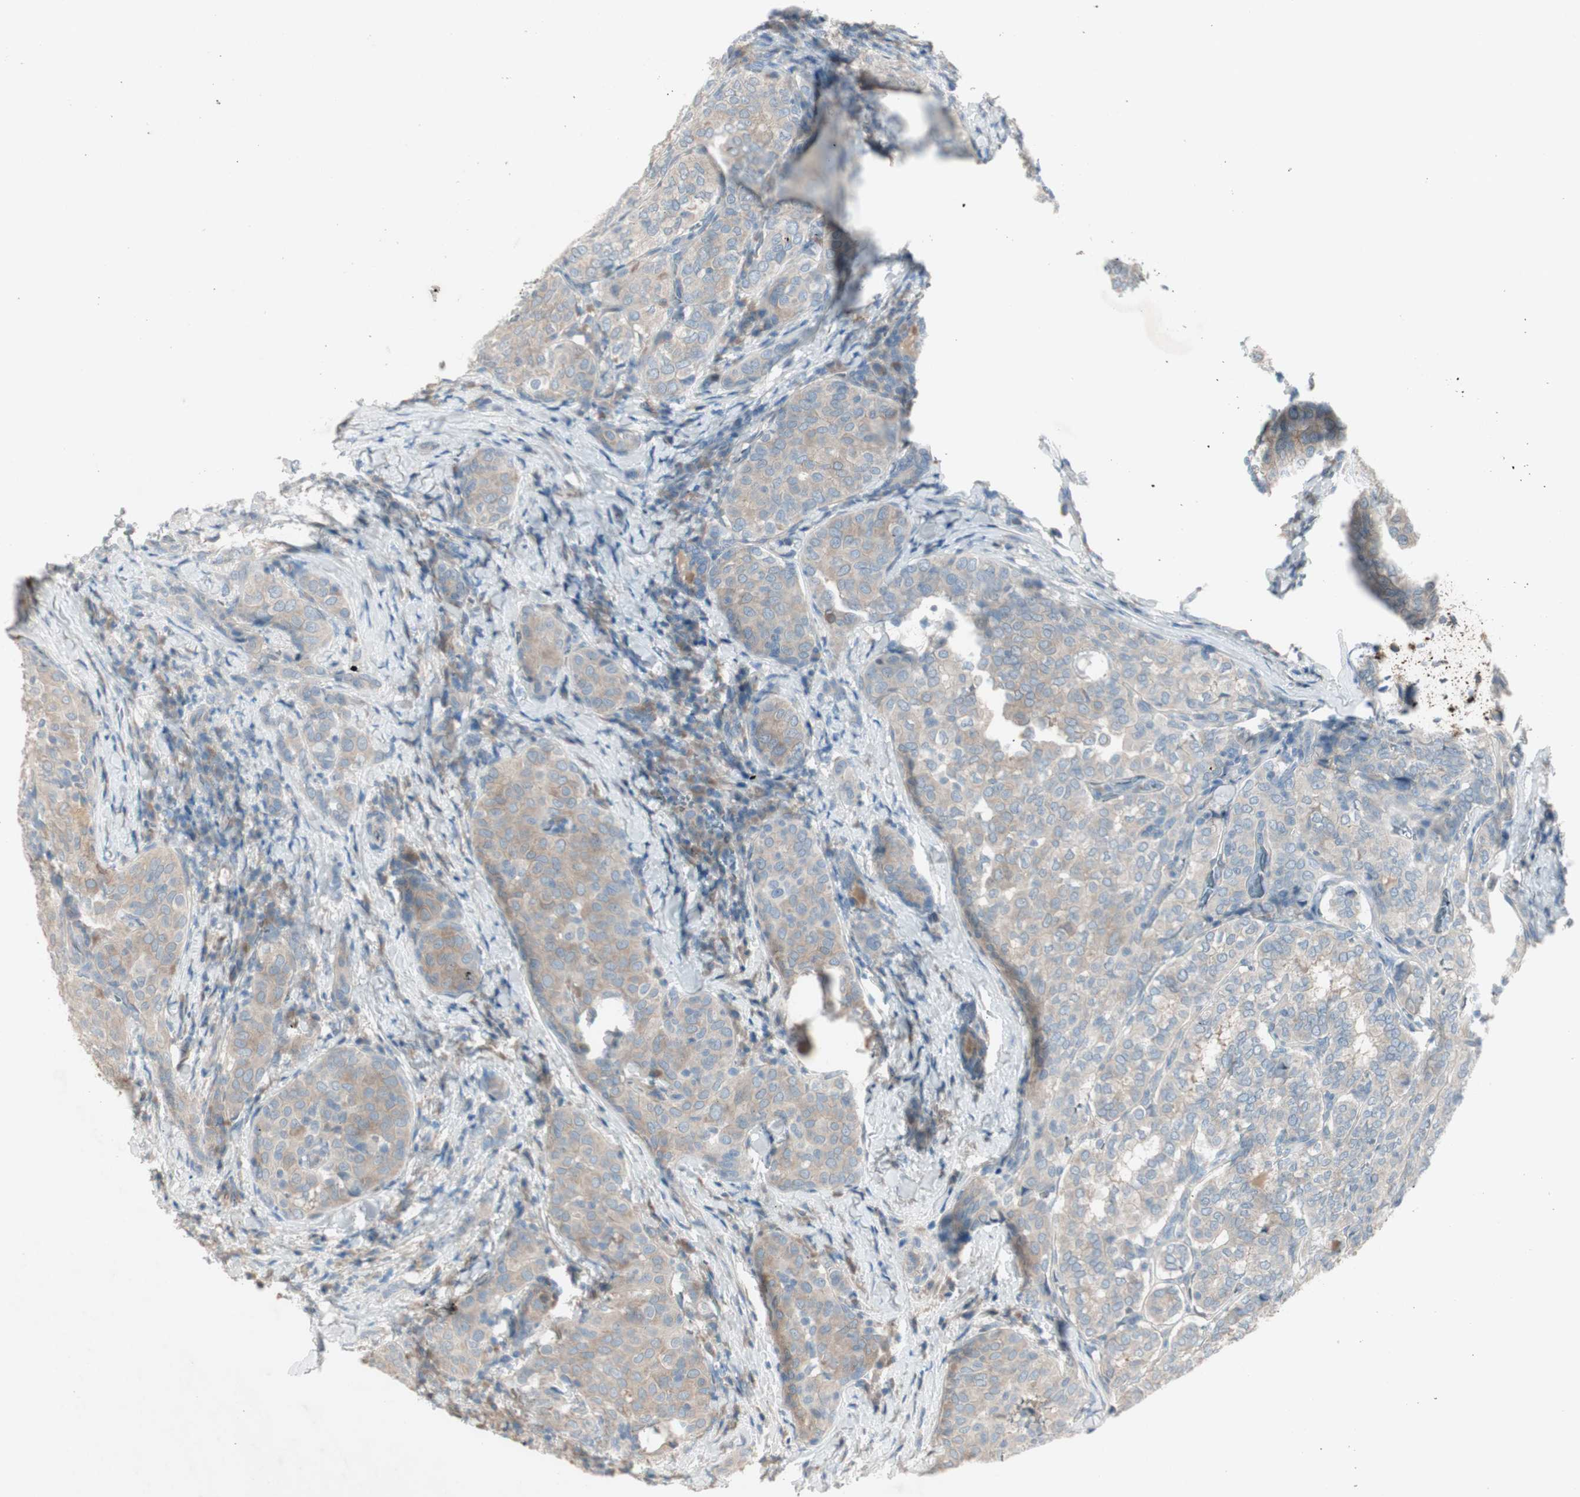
{"staining": {"intensity": "weak", "quantity": ">75%", "location": "cytoplasmic/membranous"}, "tissue": "thyroid cancer", "cell_type": "Tumor cells", "image_type": "cancer", "snomed": [{"axis": "morphology", "description": "Normal tissue, NOS"}, {"axis": "morphology", "description": "Papillary adenocarcinoma, NOS"}, {"axis": "topography", "description": "Thyroid gland"}], "caption": "Thyroid papillary adenocarcinoma stained for a protein displays weak cytoplasmic/membranous positivity in tumor cells.", "gene": "MAPRE3", "patient": {"sex": "female", "age": 30}}